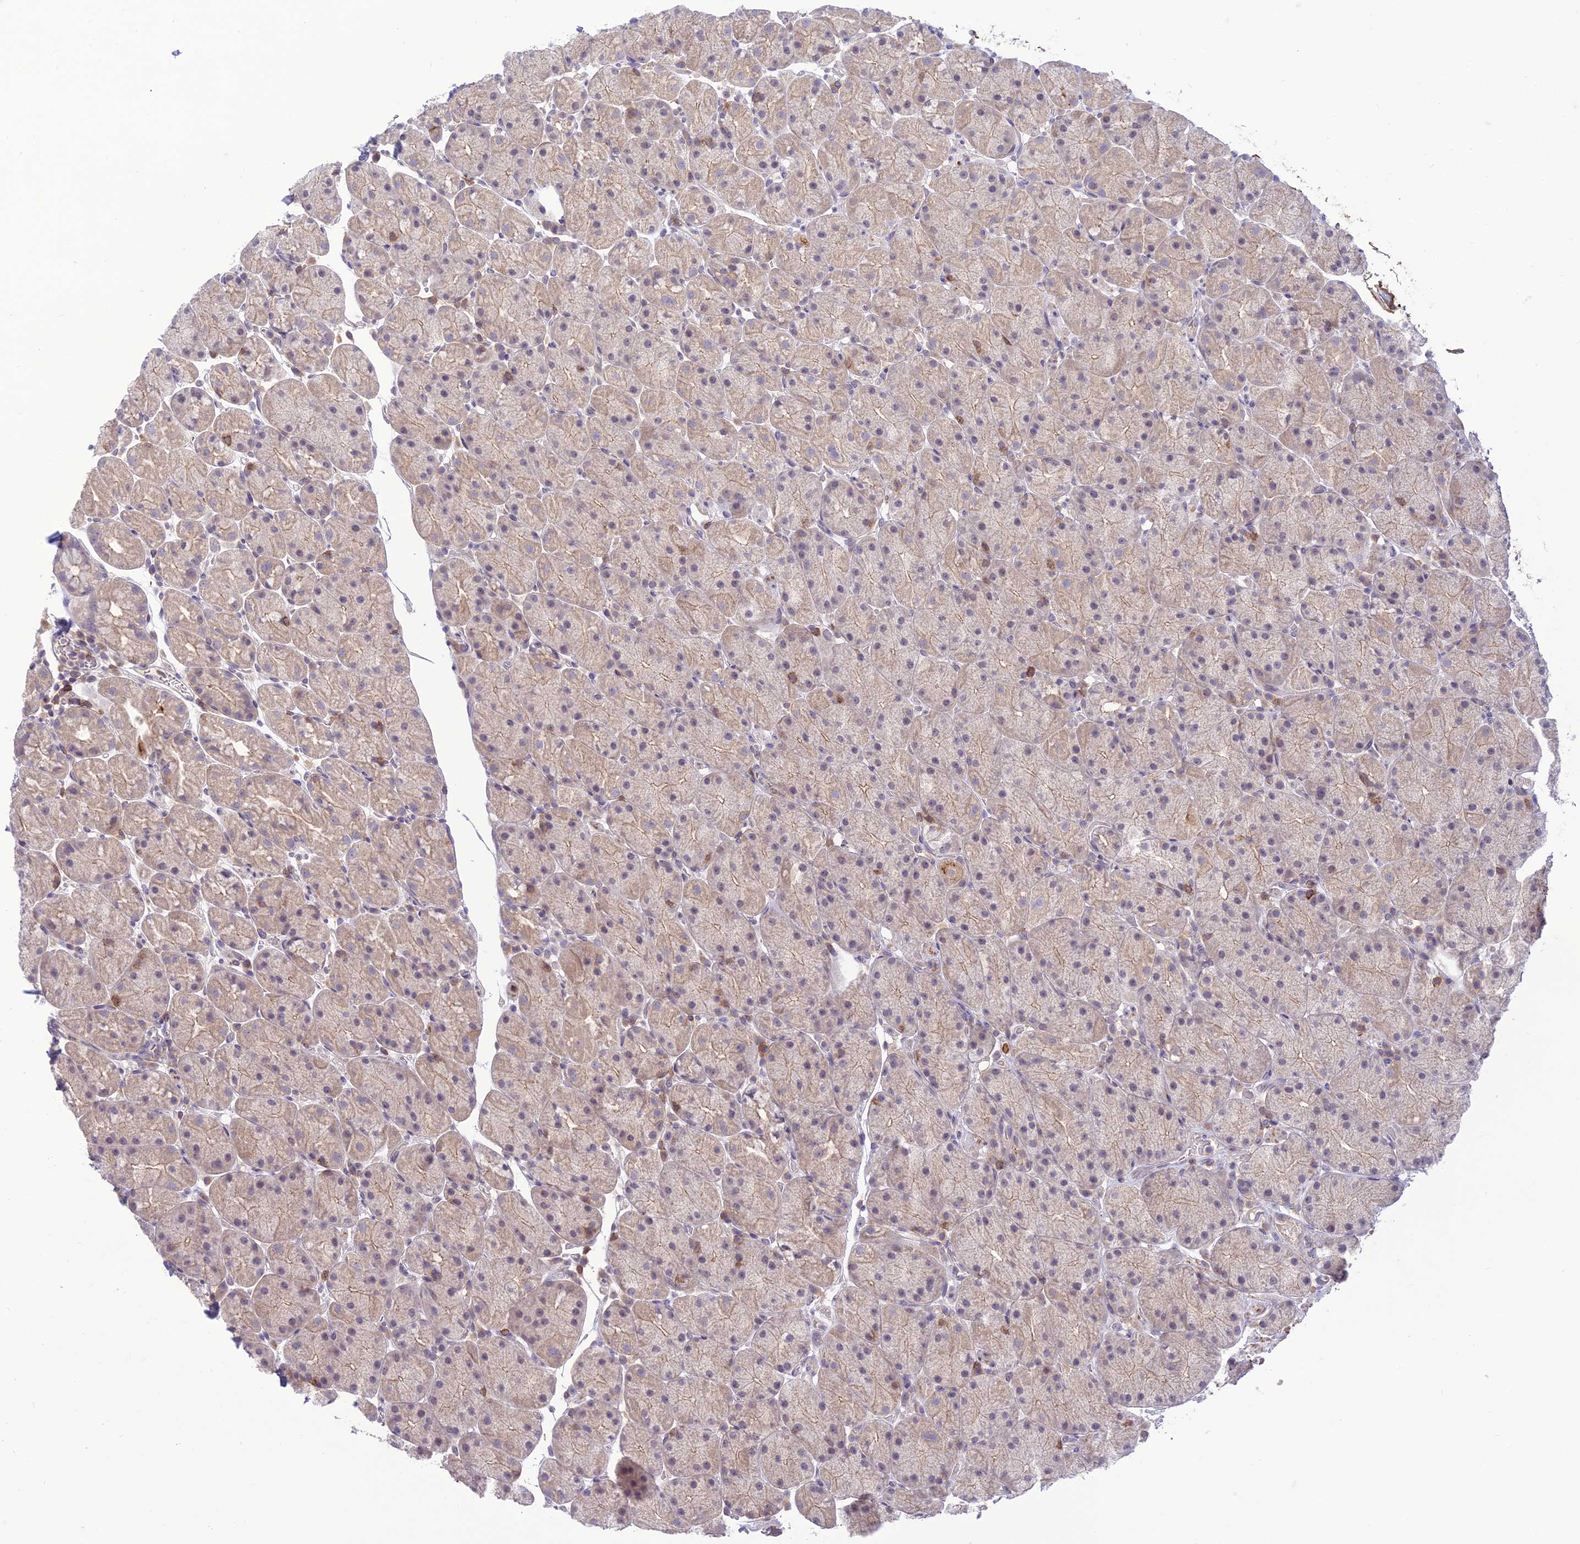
{"staining": {"intensity": "moderate", "quantity": "<25%", "location": "cytoplasmic/membranous"}, "tissue": "stomach", "cell_type": "Glandular cells", "image_type": "normal", "snomed": [{"axis": "morphology", "description": "Normal tissue, NOS"}, {"axis": "topography", "description": "Stomach, upper"}, {"axis": "topography", "description": "Stomach, lower"}], "caption": "An immunohistochemistry (IHC) micrograph of normal tissue is shown. Protein staining in brown shows moderate cytoplasmic/membranous positivity in stomach within glandular cells.", "gene": "ITGAE", "patient": {"sex": "male", "age": 67}}